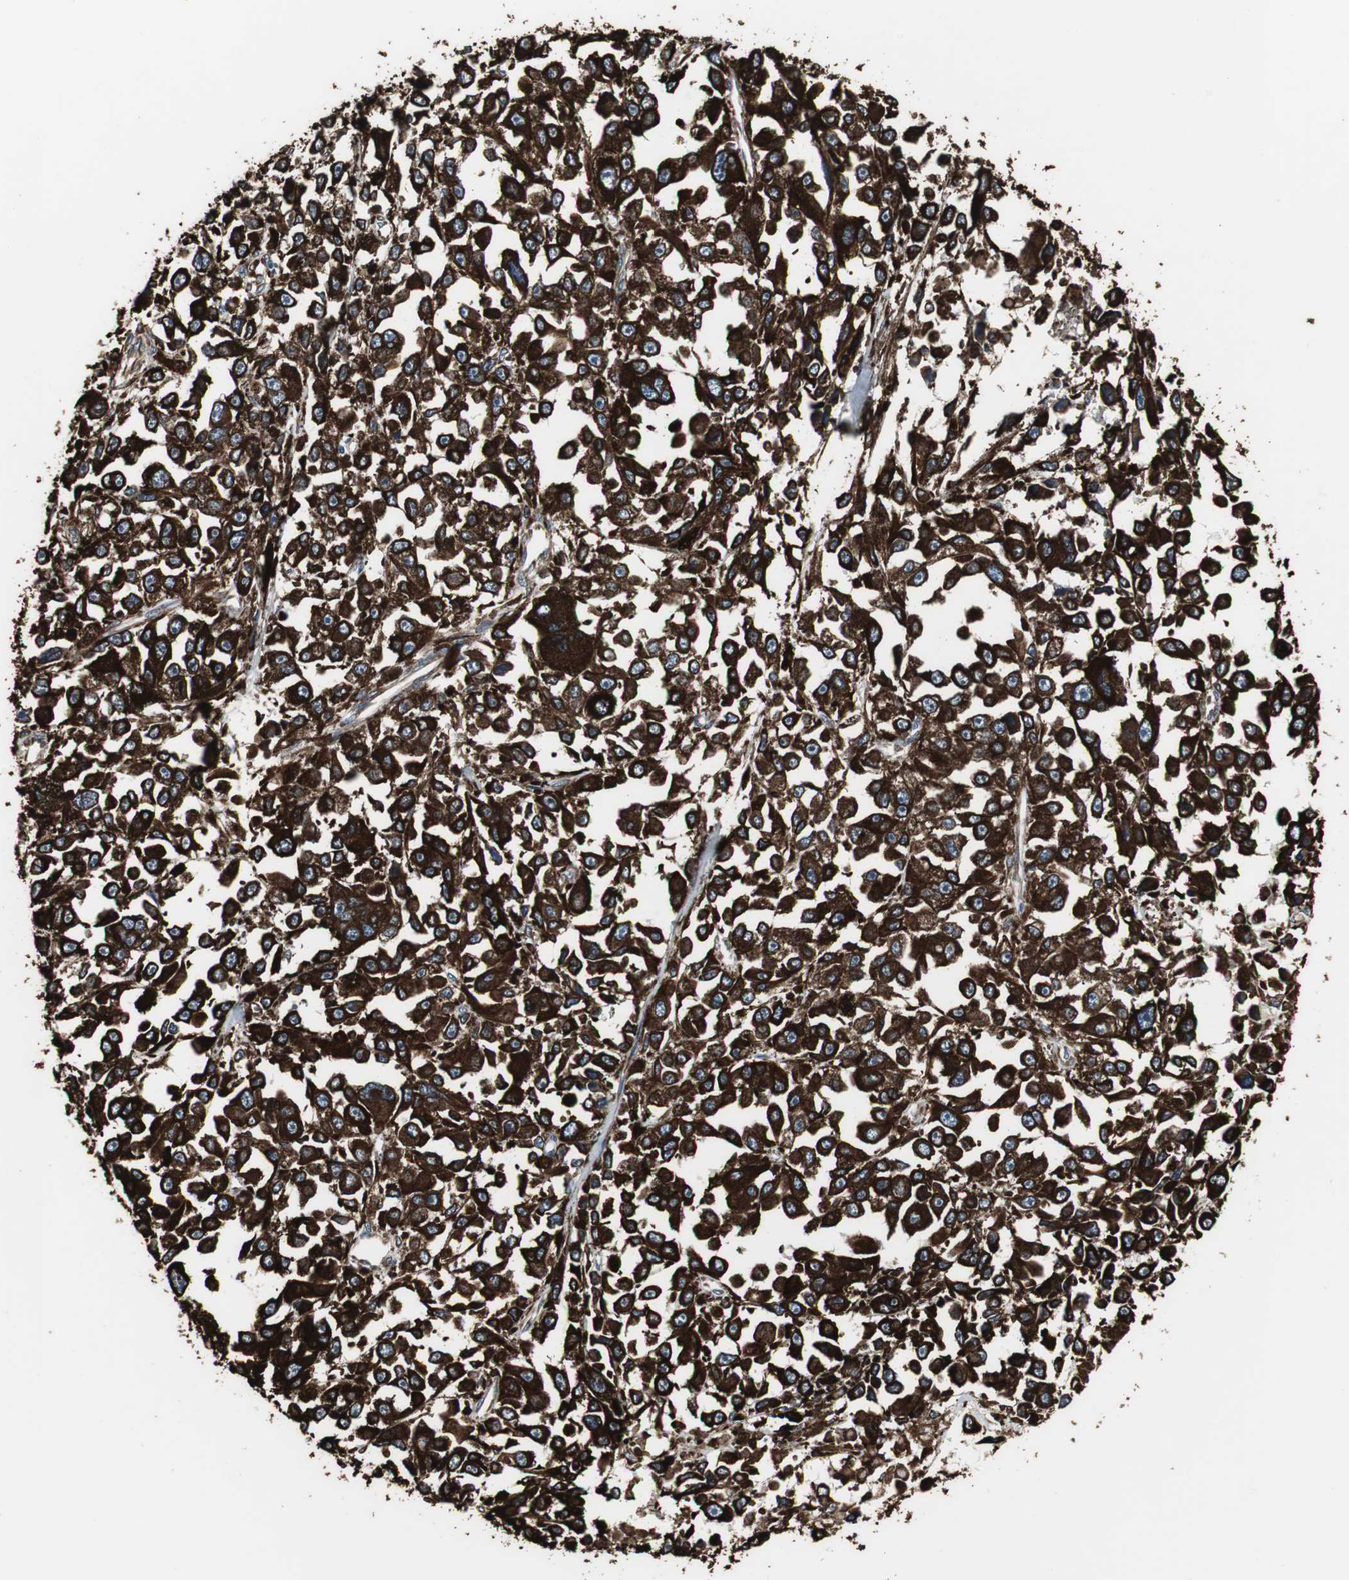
{"staining": {"intensity": "strong", "quantity": ">75%", "location": "cytoplasmic/membranous"}, "tissue": "melanoma", "cell_type": "Tumor cells", "image_type": "cancer", "snomed": [{"axis": "morphology", "description": "Malignant melanoma, Metastatic site"}, {"axis": "topography", "description": "Lymph node"}], "caption": "Immunohistochemical staining of human melanoma exhibits high levels of strong cytoplasmic/membranous protein staining in approximately >75% of tumor cells.", "gene": "CALU", "patient": {"sex": "male", "age": 59}}